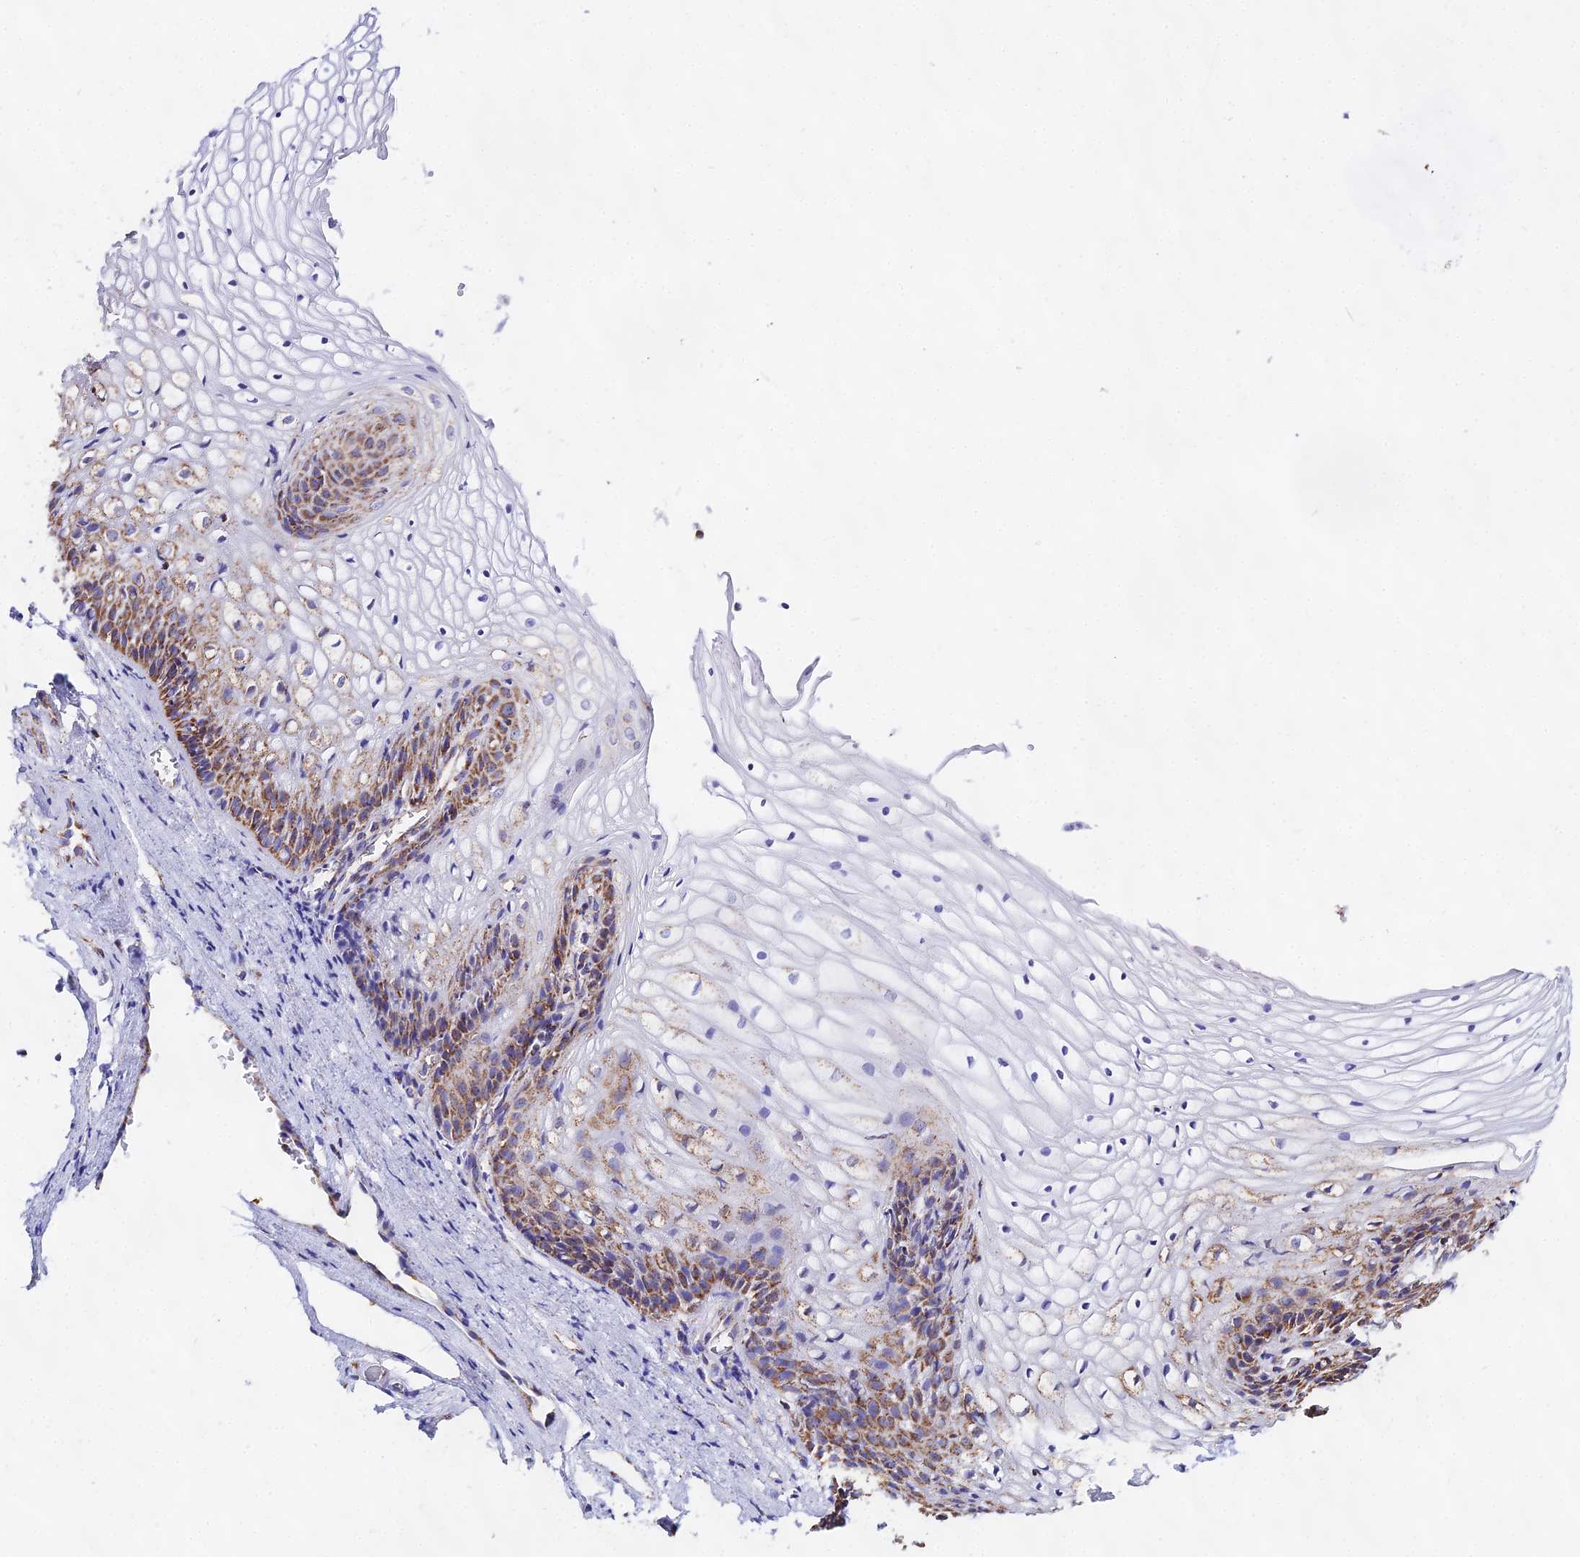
{"staining": {"intensity": "moderate", "quantity": "25%-75%", "location": "cytoplasmic/membranous"}, "tissue": "vagina", "cell_type": "Squamous epithelial cells", "image_type": "normal", "snomed": [{"axis": "morphology", "description": "Normal tissue, NOS"}, {"axis": "topography", "description": "Vagina"}], "caption": "The micrograph shows immunohistochemical staining of benign vagina. There is moderate cytoplasmic/membranous positivity is appreciated in about 25%-75% of squamous epithelial cells. The protein is shown in brown color, while the nuclei are stained blue.", "gene": "ATP5PD", "patient": {"sex": "female", "age": 34}}